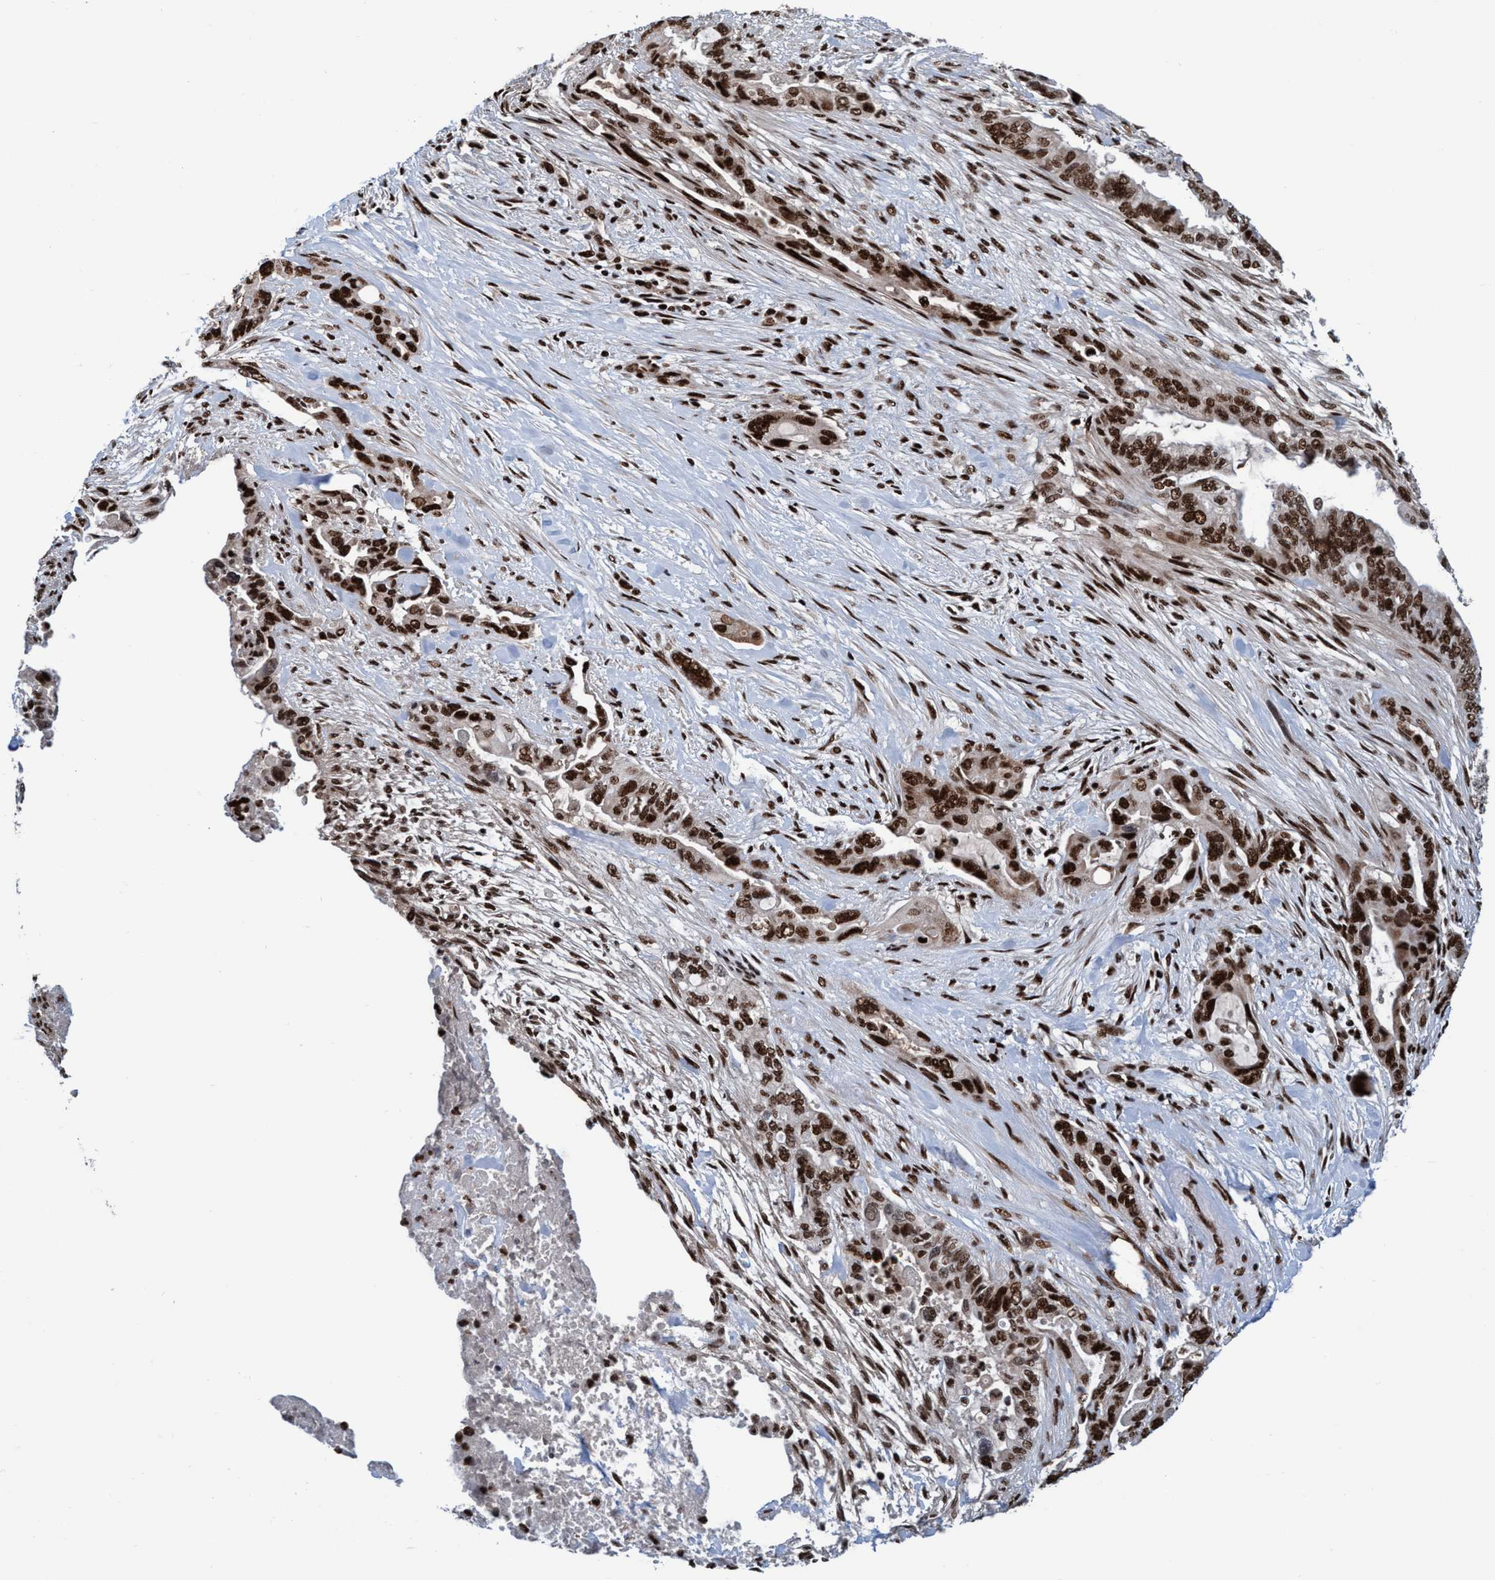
{"staining": {"intensity": "strong", "quantity": ">75%", "location": "nuclear"}, "tissue": "pancreatic cancer", "cell_type": "Tumor cells", "image_type": "cancer", "snomed": [{"axis": "morphology", "description": "Adenocarcinoma, NOS"}, {"axis": "topography", "description": "Pancreas"}], "caption": "Immunohistochemical staining of pancreatic adenocarcinoma reveals high levels of strong nuclear protein staining in approximately >75% of tumor cells. (IHC, brightfield microscopy, high magnification).", "gene": "TOPBP1", "patient": {"sex": "male", "age": 70}}